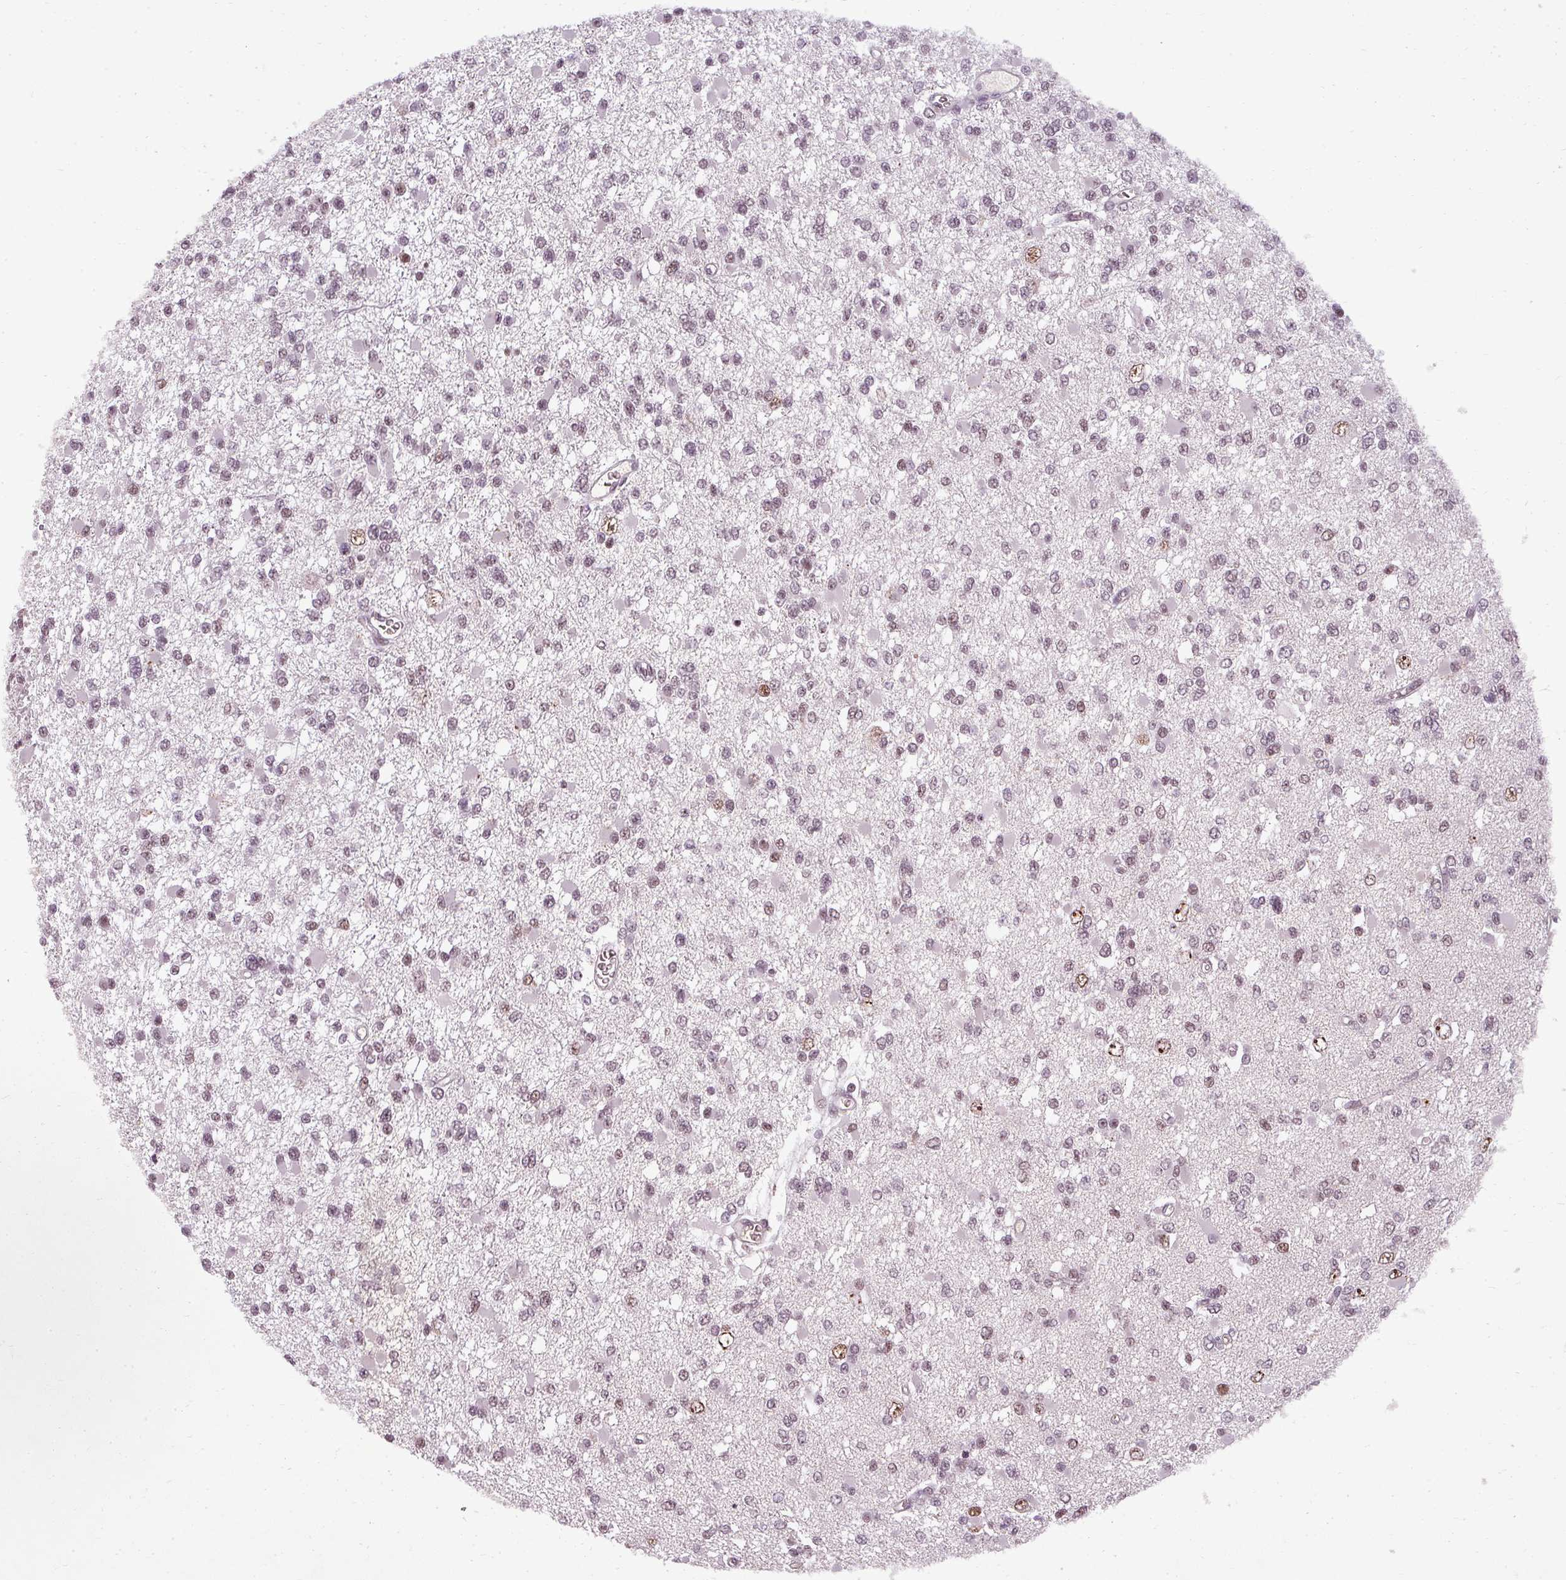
{"staining": {"intensity": "moderate", "quantity": "25%-75%", "location": "nuclear"}, "tissue": "glioma", "cell_type": "Tumor cells", "image_type": "cancer", "snomed": [{"axis": "morphology", "description": "Glioma, malignant, Low grade"}, {"axis": "topography", "description": "Brain"}], "caption": "High-magnification brightfield microscopy of malignant low-grade glioma stained with DAB (brown) and counterstained with hematoxylin (blue). tumor cells exhibit moderate nuclear positivity is present in approximately25%-75% of cells. Ihc stains the protein of interest in brown and the nuclei are stained blue.", "gene": "BCAS3", "patient": {"sex": "female", "age": 22}}